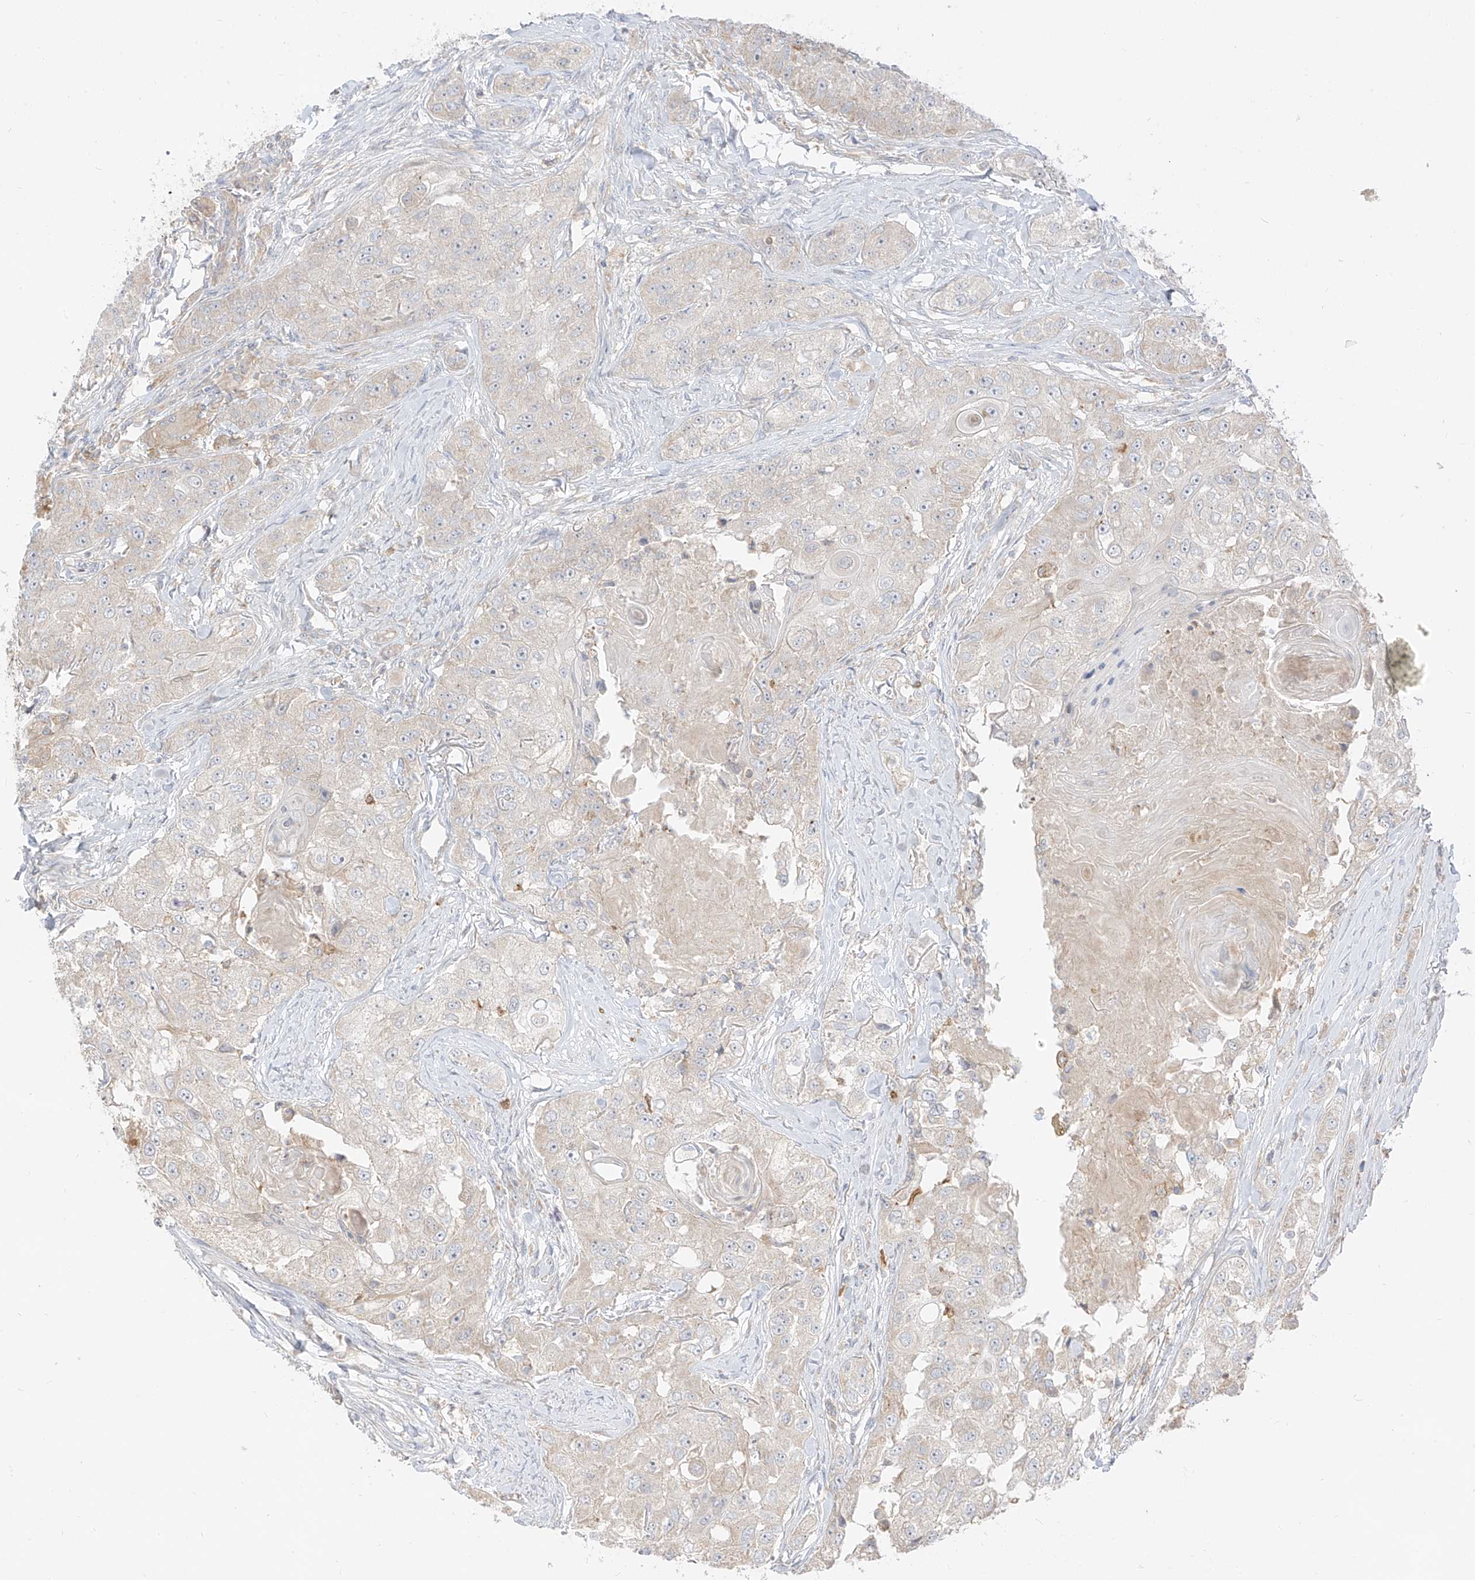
{"staining": {"intensity": "negative", "quantity": "none", "location": "none"}, "tissue": "head and neck cancer", "cell_type": "Tumor cells", "image_type": "cancer", "snomed": [{"axis": "morphology", "description": "Normal tissue, NOS"}, {"axis": "morphology", "description": "Squamous cell carcinoma, NOS"}, {"axis": "topography", "description": "Skeletal muscle"}, {"axis": "topography", "description": "Head-Neck"}], "caption": "Squamous cell carcinoma (head and neck) was stained to show a protein in brown. There is no significant expression in tumor cells. (DAB (3,3'-diaminobenzidine) immunohistochemistry (IHC) visualized using brightfield microscopy, high magnification).", "gene": "ZIM3", "patient": {"sex": "male", "age": 51}}